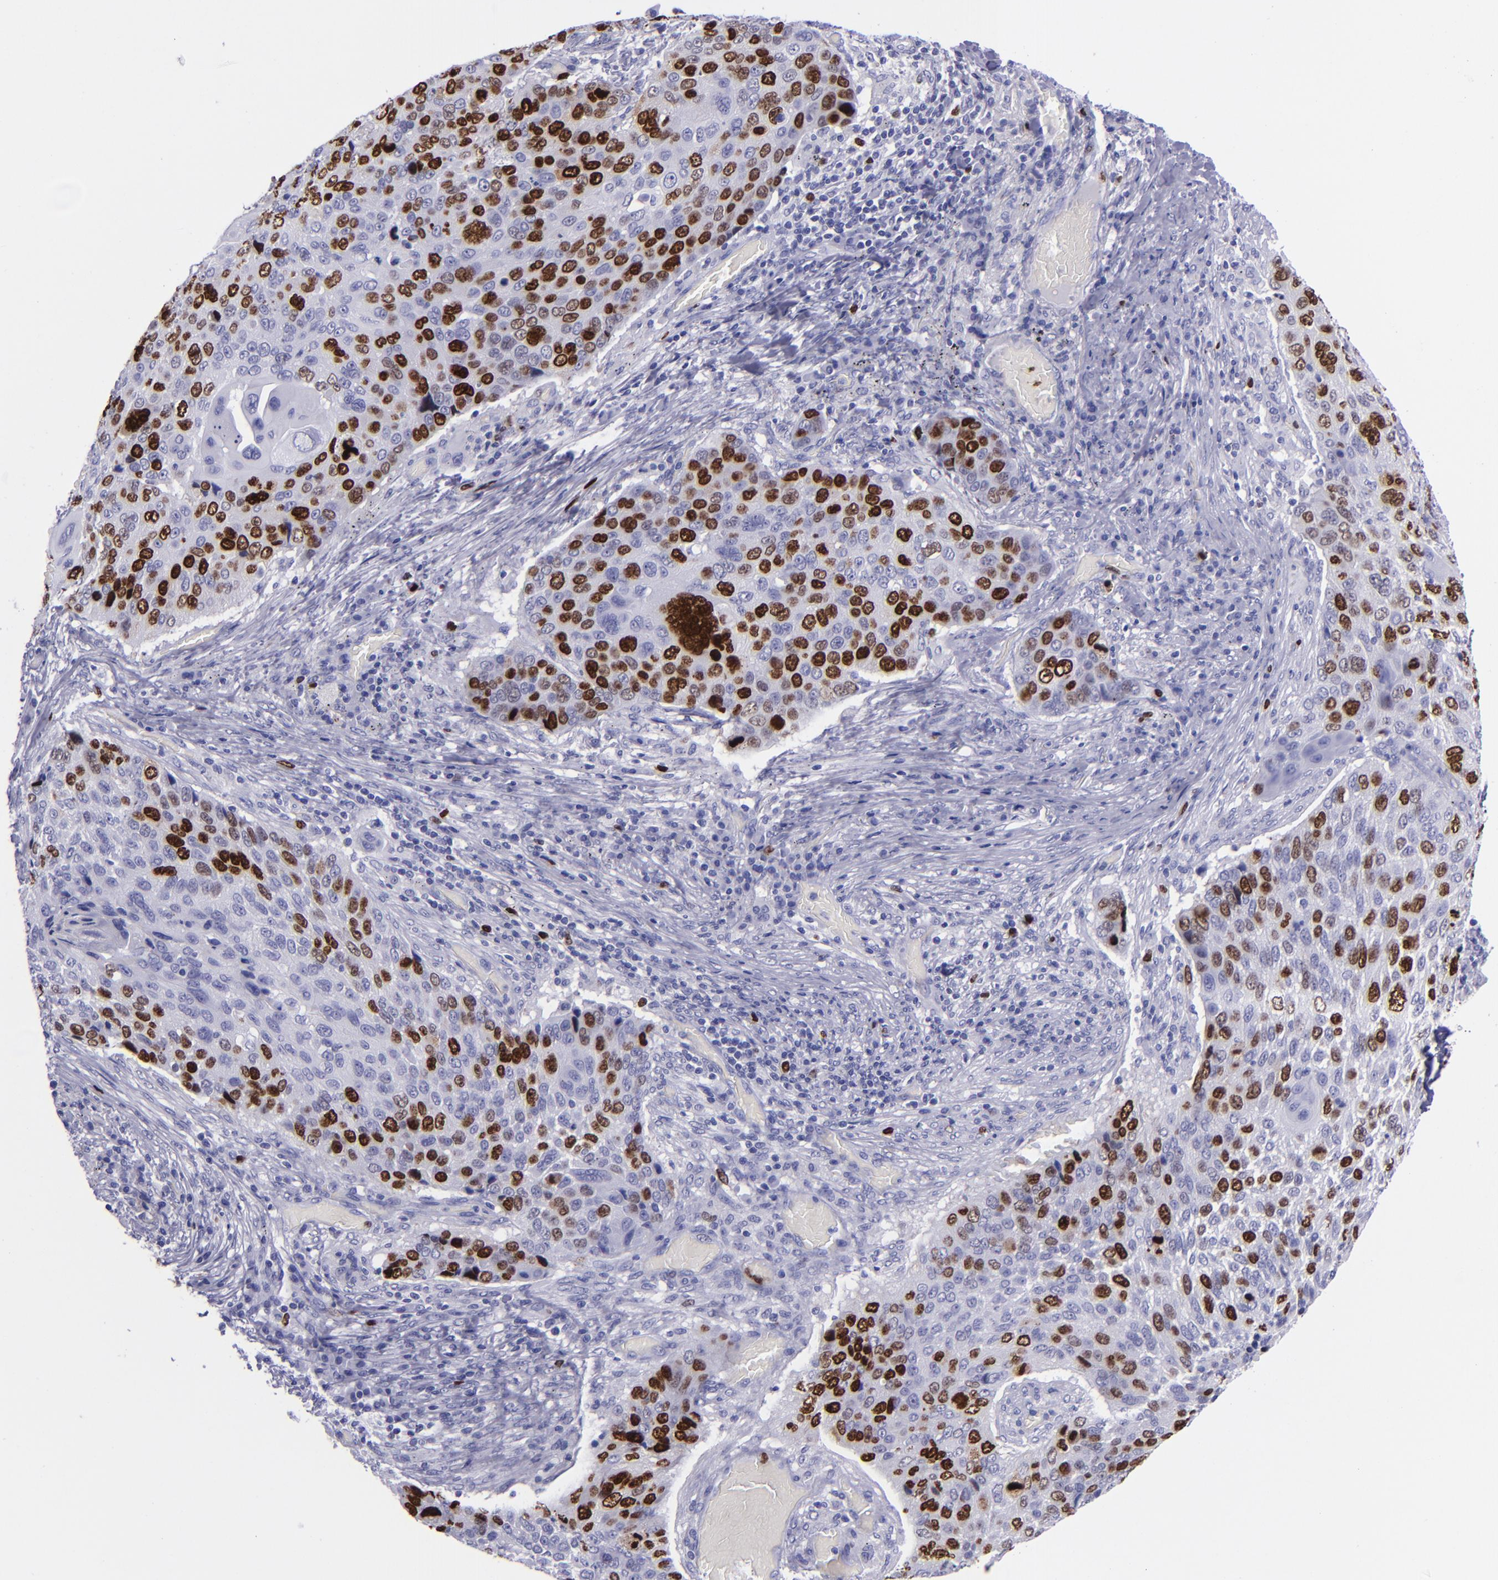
{"staining": {"intensity": "strong", "quantity": "25%-75%", "location": "nuclear"}, "tissue": "lung cancer", "cell_type": "Tumor cells", "image_type": "cancer", "snomed": [{"axis": "morphology", "description": "Squamous cell carcinoma, NOS"}, {"axis": "topography", "description": "Lung"}], "caption": "Lung squamous cell carcinoma tissue shows strong nuclear expression in about 25%-75% of tumor cells, visualized by immunohistochemistry.", "gene": "TOP2A", "patient": {"sex": "male", "age": 68}}